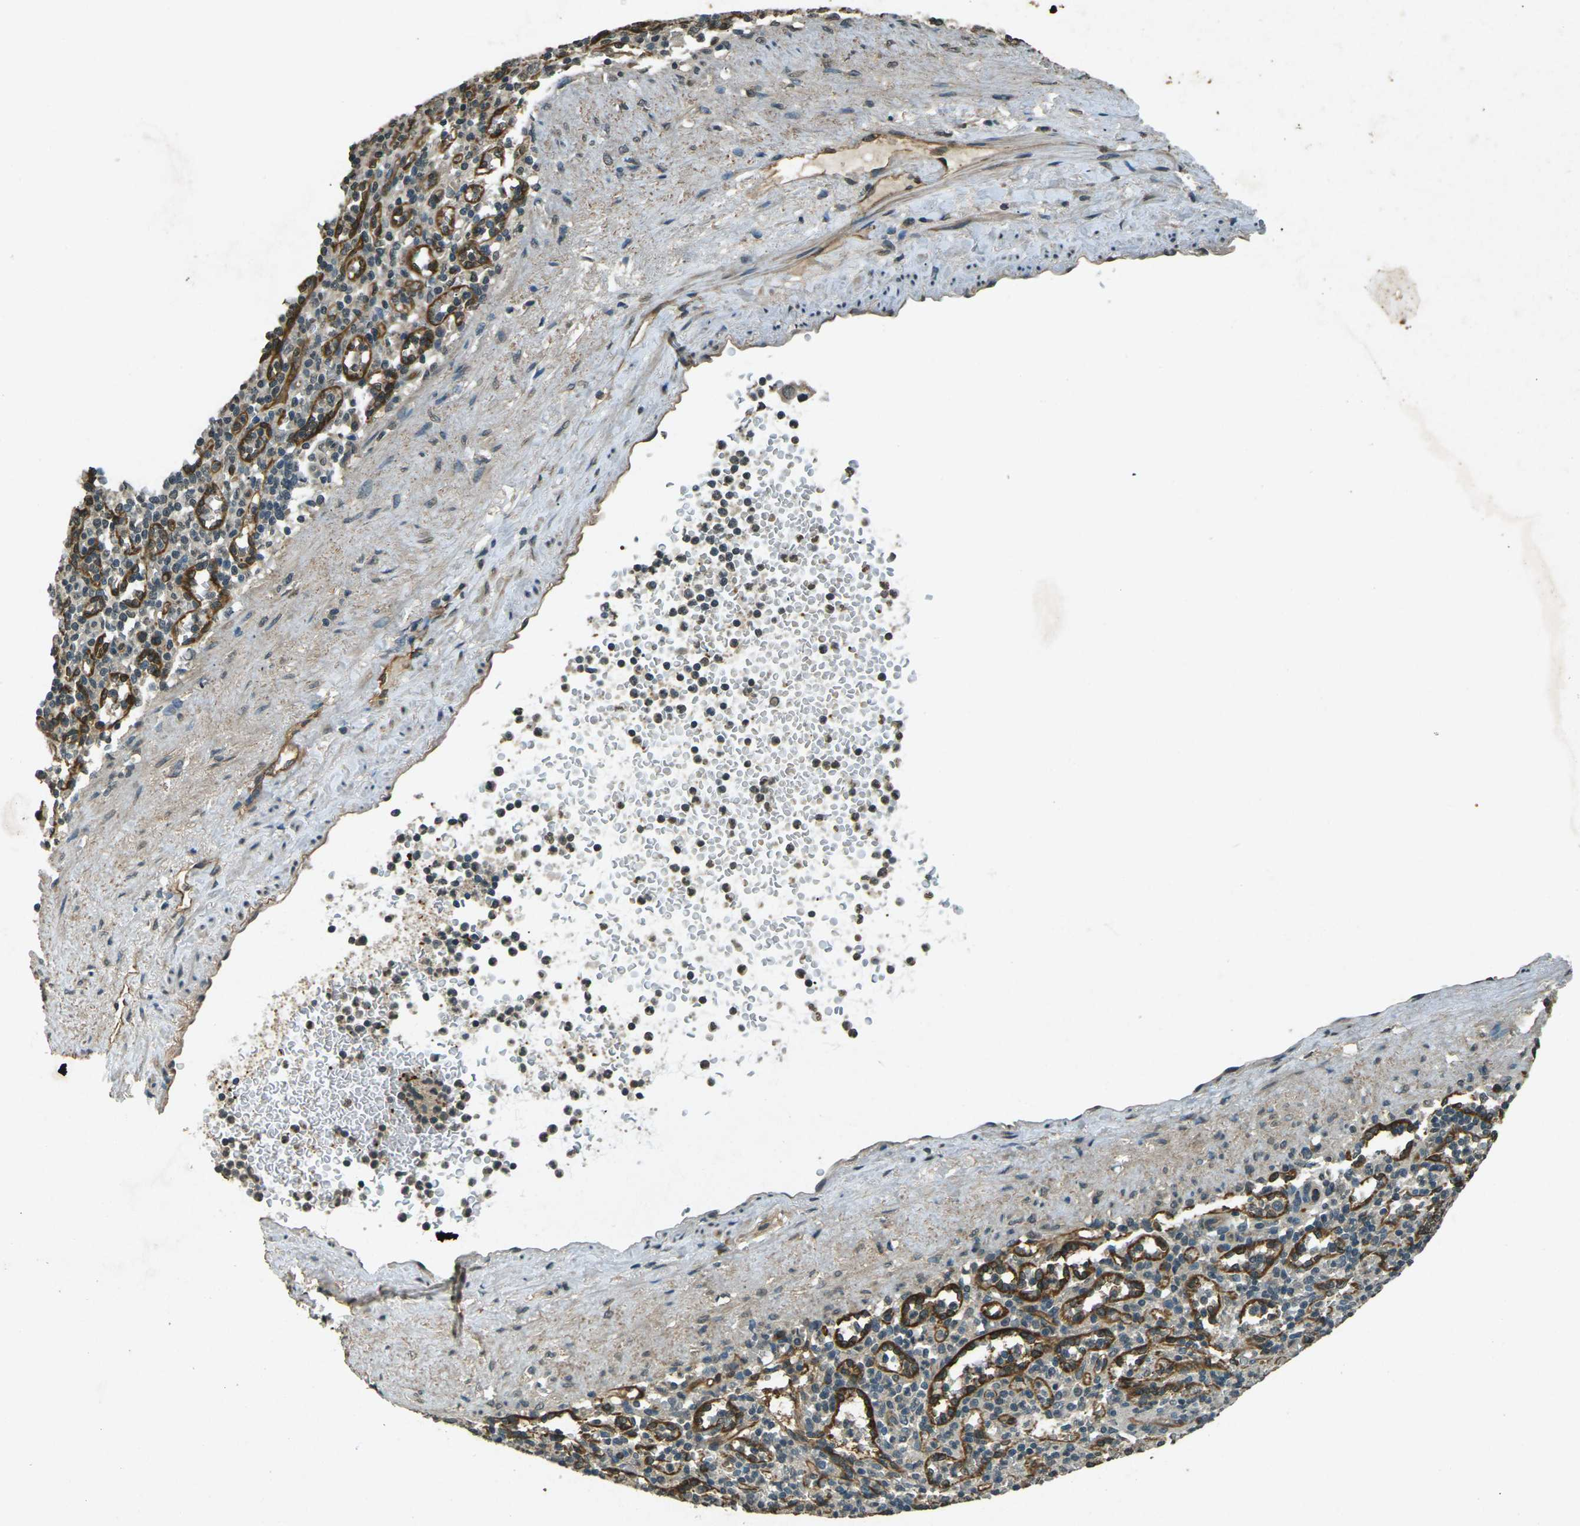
{"staining": {"intensity": "weak", "quantity": "25%-75%", "location": "cytoplasmic/membranous"}, "tissue": "spleen", "cell_type": "Cells in red pulp", "image_type": "normal", "snomed": [{"axis": "morphology", "description": "Normal tissue, NOS"}, {"axis": "topography", "description": "Spleen"}], "caption": "Immunohistochemical staining of benign human spleen displays low levels of weak cytoplasmic/membranous positivity in approximately 25%-75% of cells in red pulp. The staining was performed using DAB (3,3'-diaminobenzidine), with brown indicating positive protein expression. Nuclei are stained blue with hematoxylin.", "gene": "PDE2A", "patient": {"sex": "female", "age": 74}}